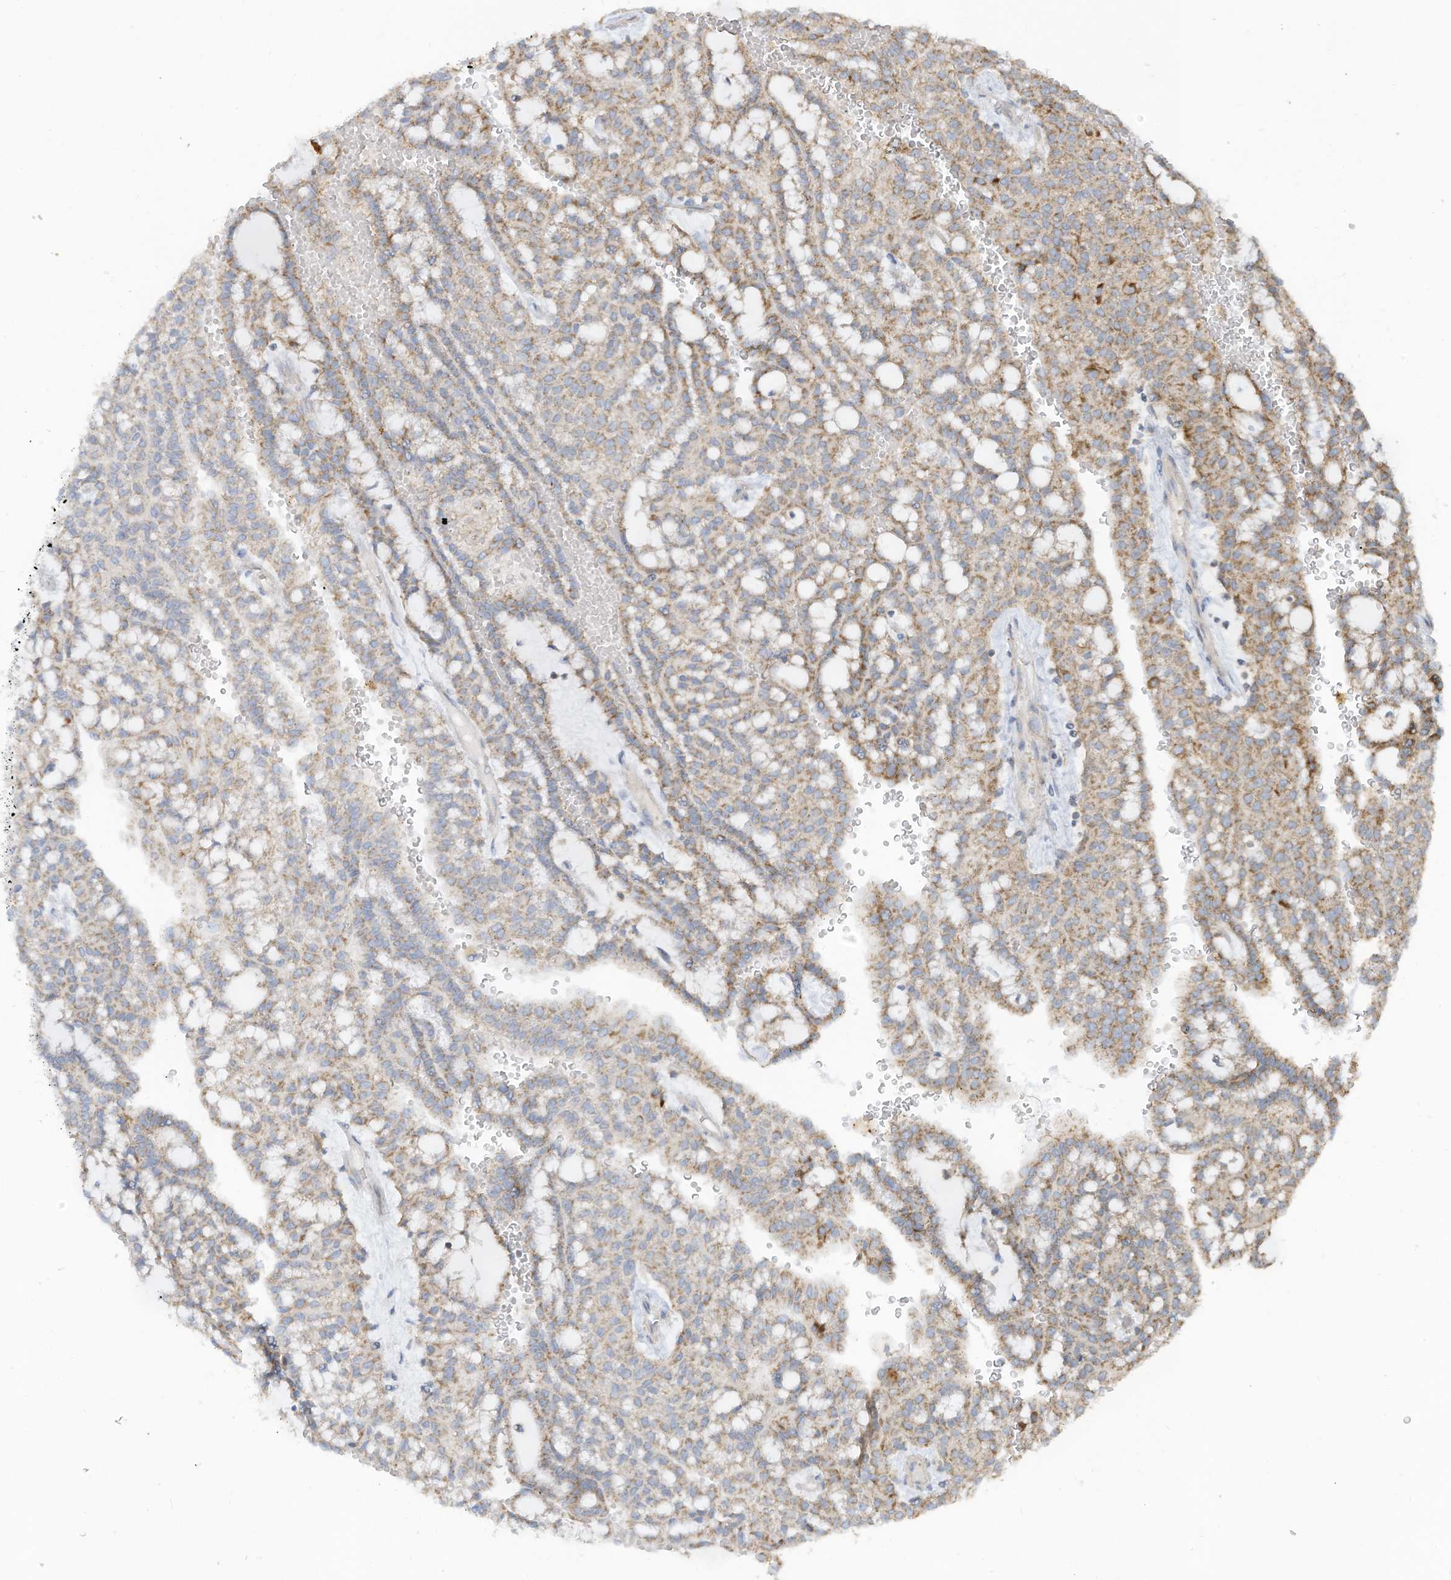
{"staining": {"intensity": "moderate", "quantity": "25%-75%", "location": "cytoplasmic/membranous"}, "tissue": "renal cancer", "cell_type": "Tumor cells", "image_type": "cancer", "snomed": [{"axis": "morphology", "description": "Adenocarcinoma, NOS"}, {"axis": "topography", "description": "Kidney"}], "caption": "The image displays a brown stain indicating the presence of a protein in the cytoplasmic/membranous of tumor cells in adenocarcinoma (renal).", "gene": "GTPBP2", "patient": {"sex": "male", "age": 63}}